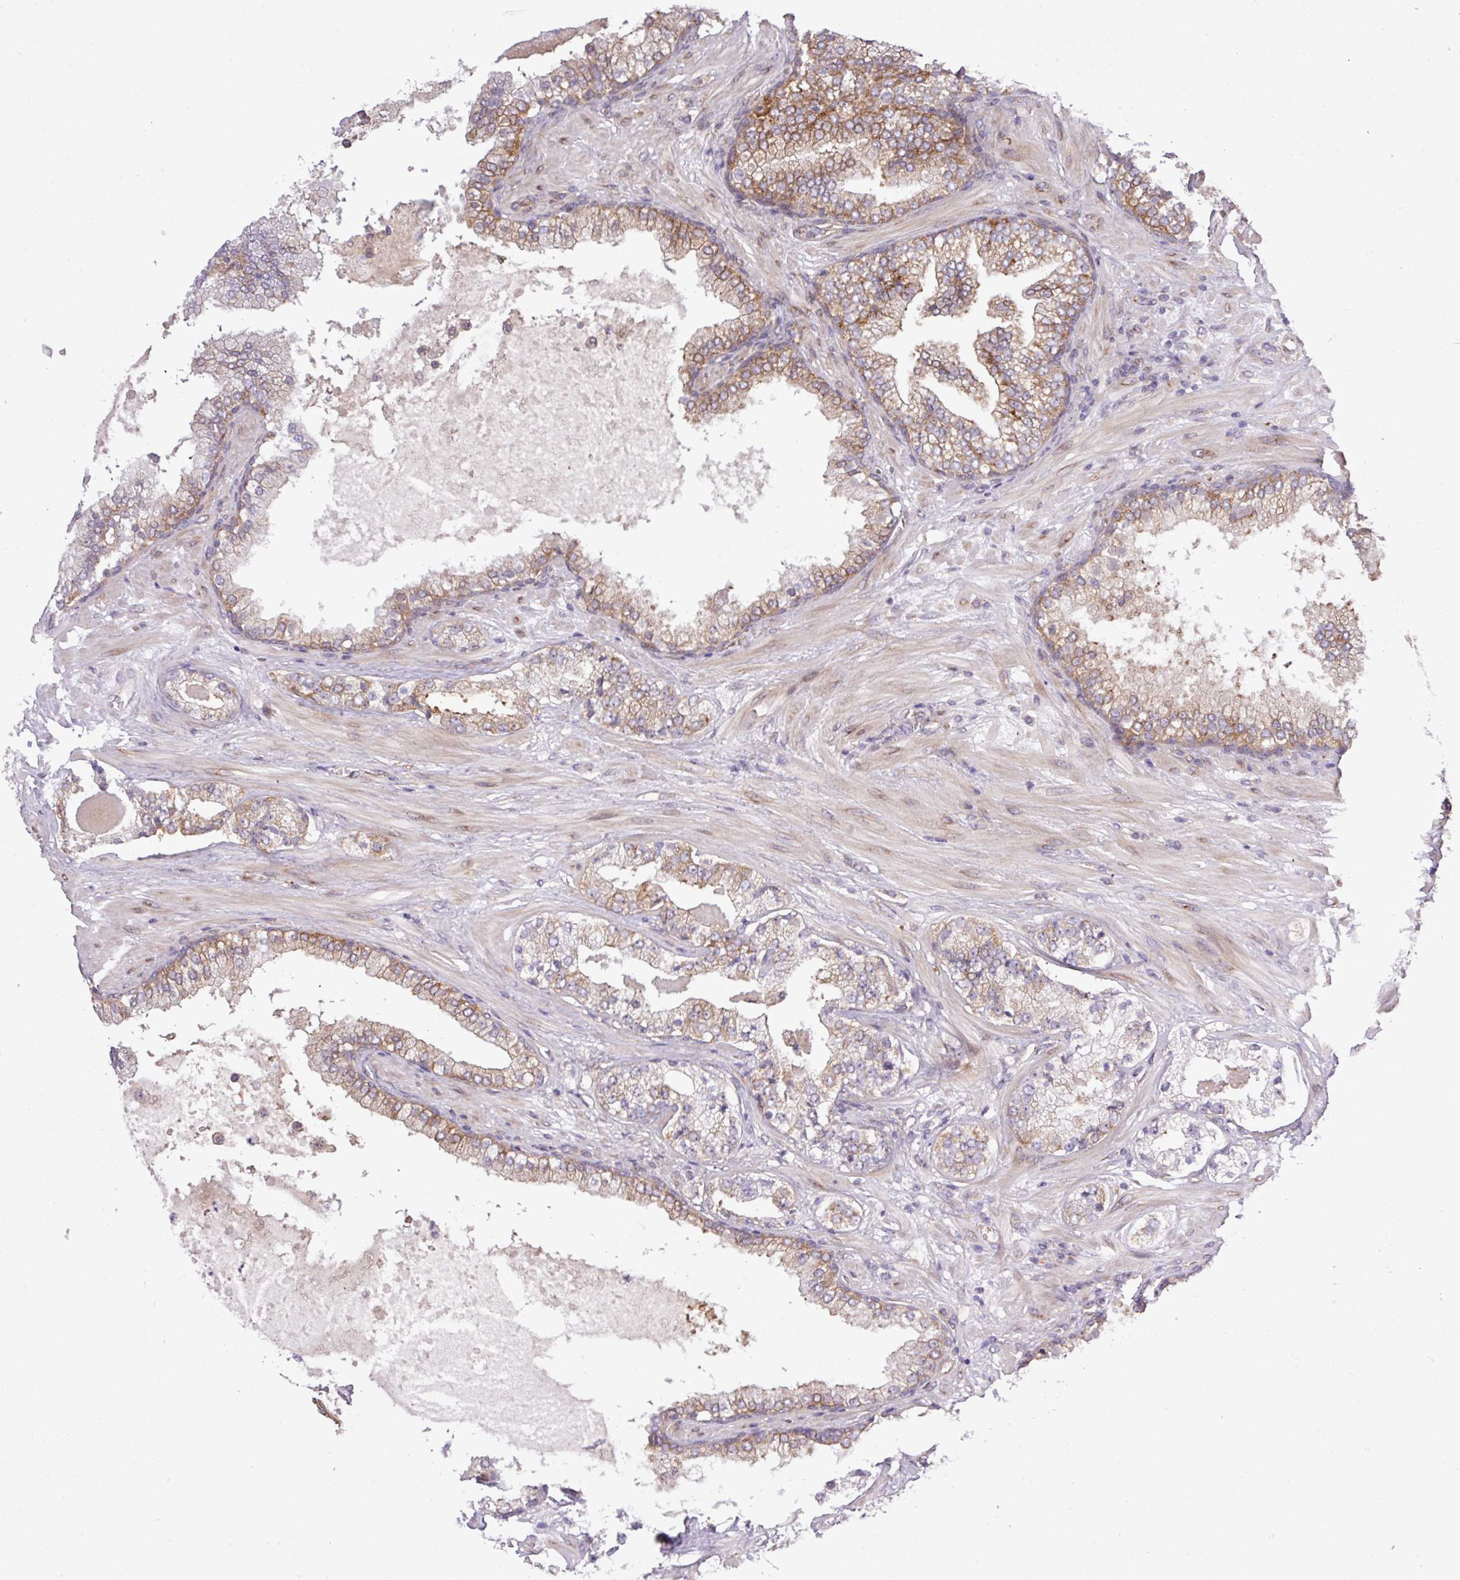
{"staining": {"intensity": "moderate", "quantity": ">75%", "location": "cytoplasmic/membranous"}, "tissue": "prostate cancer", "cell_type": "Tumor cells", "image_type": "cancer", "snomed": [{"axis": "morphology", "description": "Adenocarcinoma, High grade"}, {"axis": "topography", "description": "Prostate"}], "caption": "Prostate adenocarcinoma (high-grade) stained with a brown dye reveals moderate cytoplasmic/membranous positive expression in approximately >75% of tumor cells.", "gene": "FAM222B", "patient": {"sex": "male", "age": 55}}